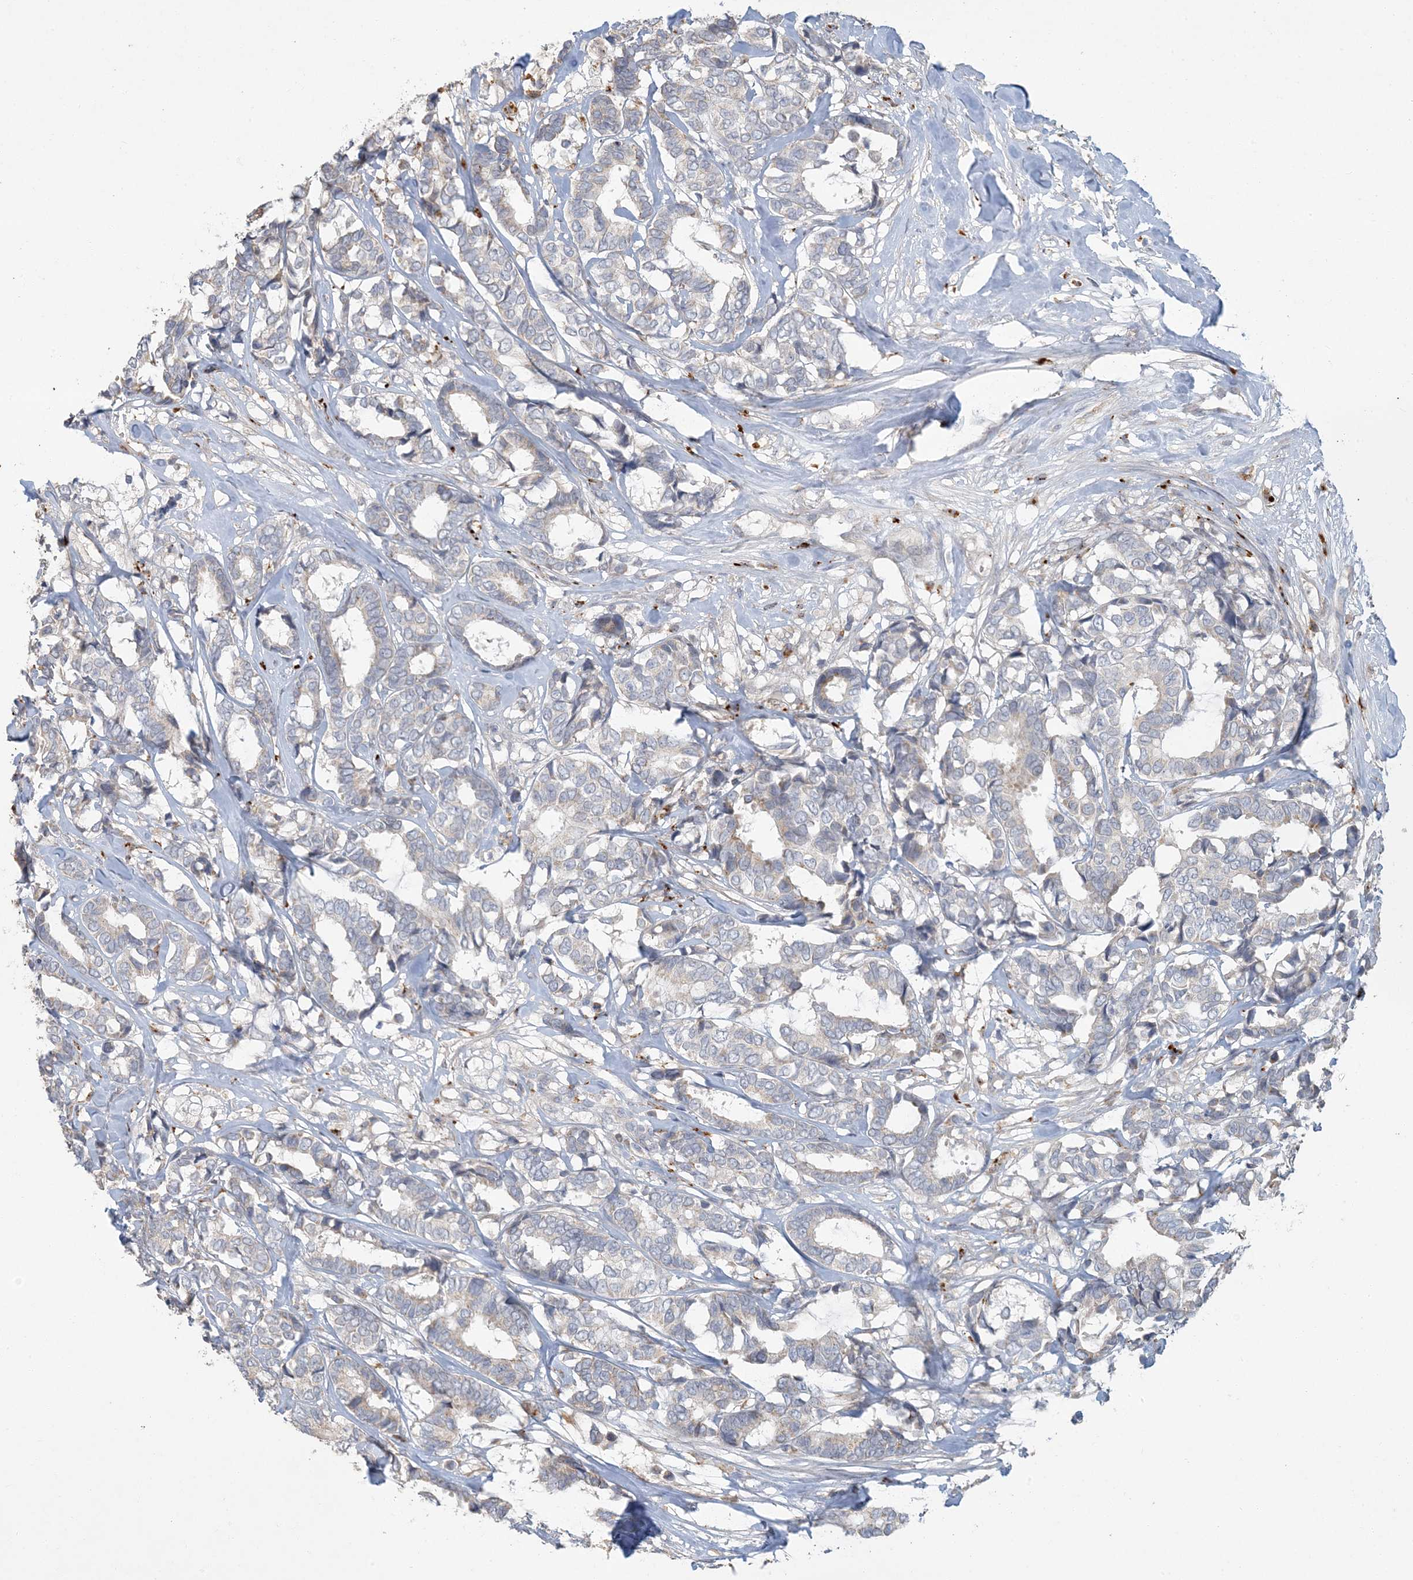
{"staining": {"intensity": "weak", "quantity": "<25%", "location": "cytoplasmic/membranous"}, "tissue": "breast cancer", "cell_type": "Tumor cells", "image_type": "cancer", "snomed": [{"axis": "morphology", "description": "Duct carcinoma"}, {"axis": "topography", "description": "Breast"}], "caption": "Tumor cells show no significant positivity in breast cancer (intraductal carcinoma).", "gene": "LTN1", "patient": {"sex": "female", "age": 87}}